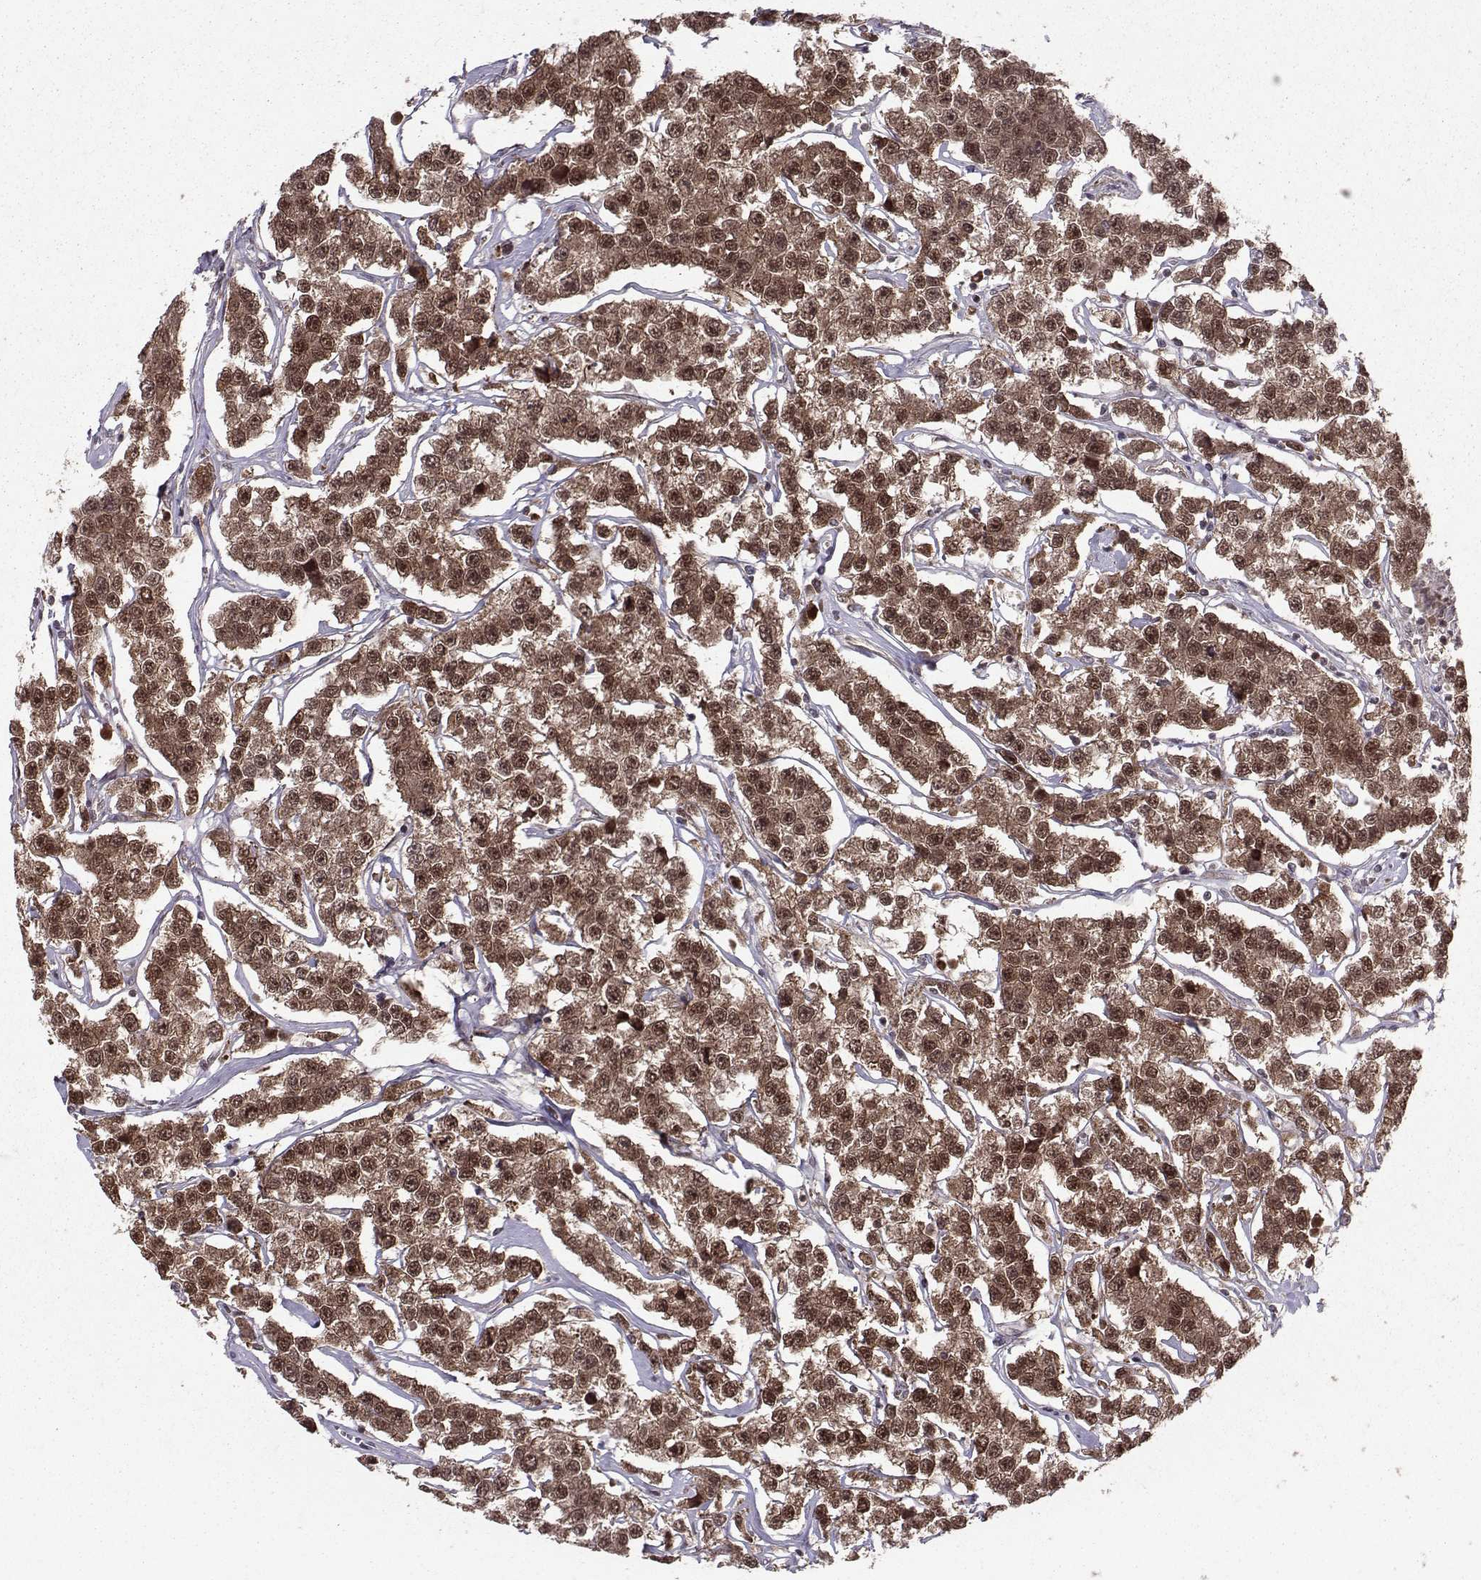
{"staining": {"intensity": "moderate", "quantity": "25%-75%", "location": "cytoplasmic/membranous,nuclear"}, "tissue": "testis cancer", "cell_type": "Tumor cells", "image_type": "cancer", "snomed": [{"axis": "morphology", "description": "Seminoma, NOS"}, {"axis": "topography", "description": "Testis"}], "caption": "The histopathology image reveals a brown stain indicating the presence of a protein in the cytoplasmic/membranous and nuclear of tumor cells in testis cancer. (DAB (3,3'-diaminobenzidine) IHC with brightfield microscopy, high magnification).", "gene": "PPP2R2A", "patient": {"sex": "male", "age": 59}}